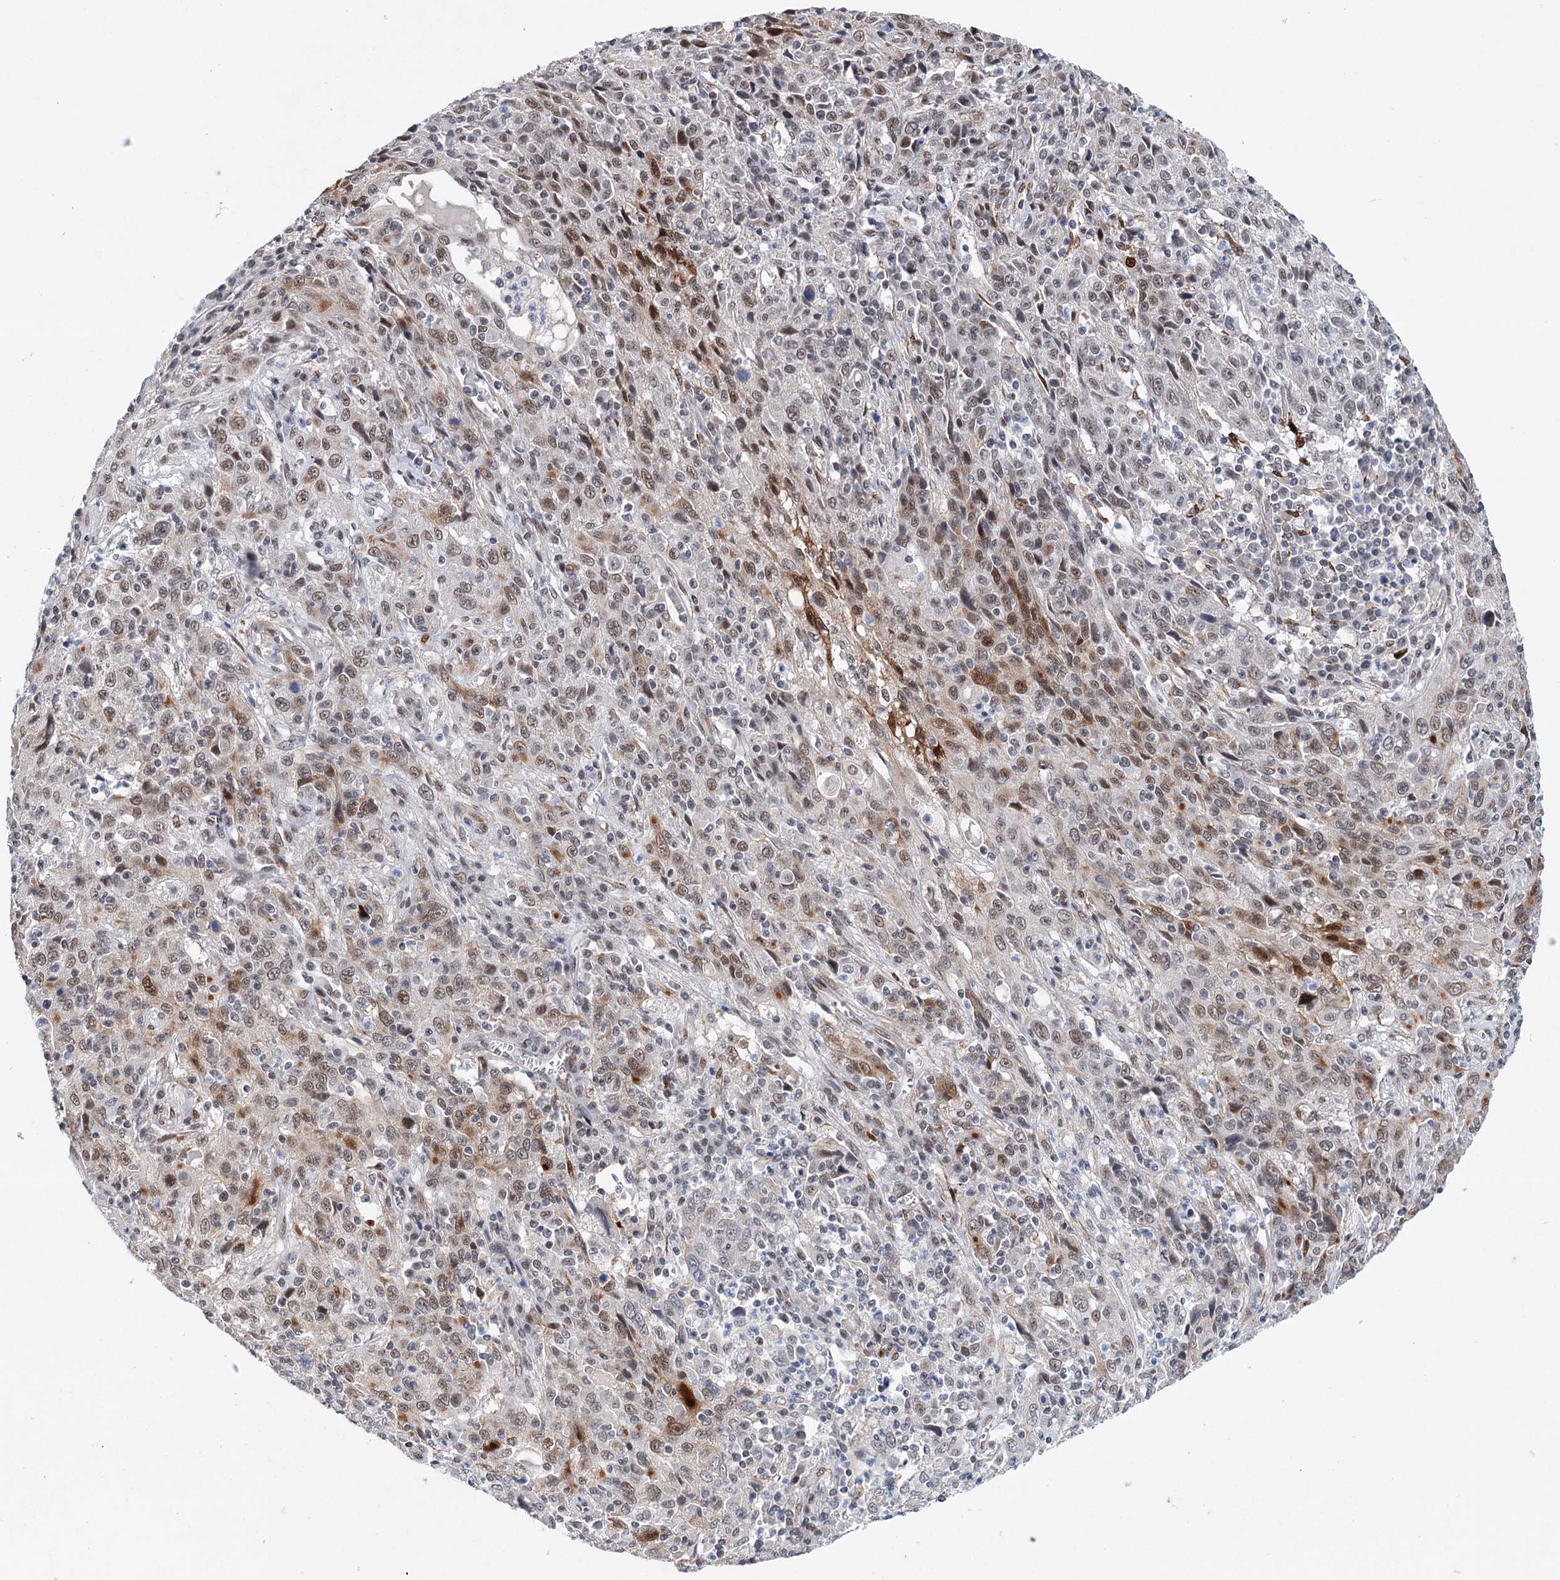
{"staining": {"intensity": "weak", "quantity": ">75%", "location": "nuclear"}, "tissue": "cervical cancer", "cell_type": "Tumor cells", "image_type": "cancer", "snomed": [{"axis": "morphology", "description": "Squamous cell carcinoma, NOS"}, {"axis": "topography", "description": "Cervix"}], "caption": "Protein expression analysis of human cervical squamous cell carcinoma reveals weak nuclear staining in about >75% of tumor cells. Nuclei are stained in blue.", "gene": "FAM53A", "patient": {"sex": "female", "age": 46}}